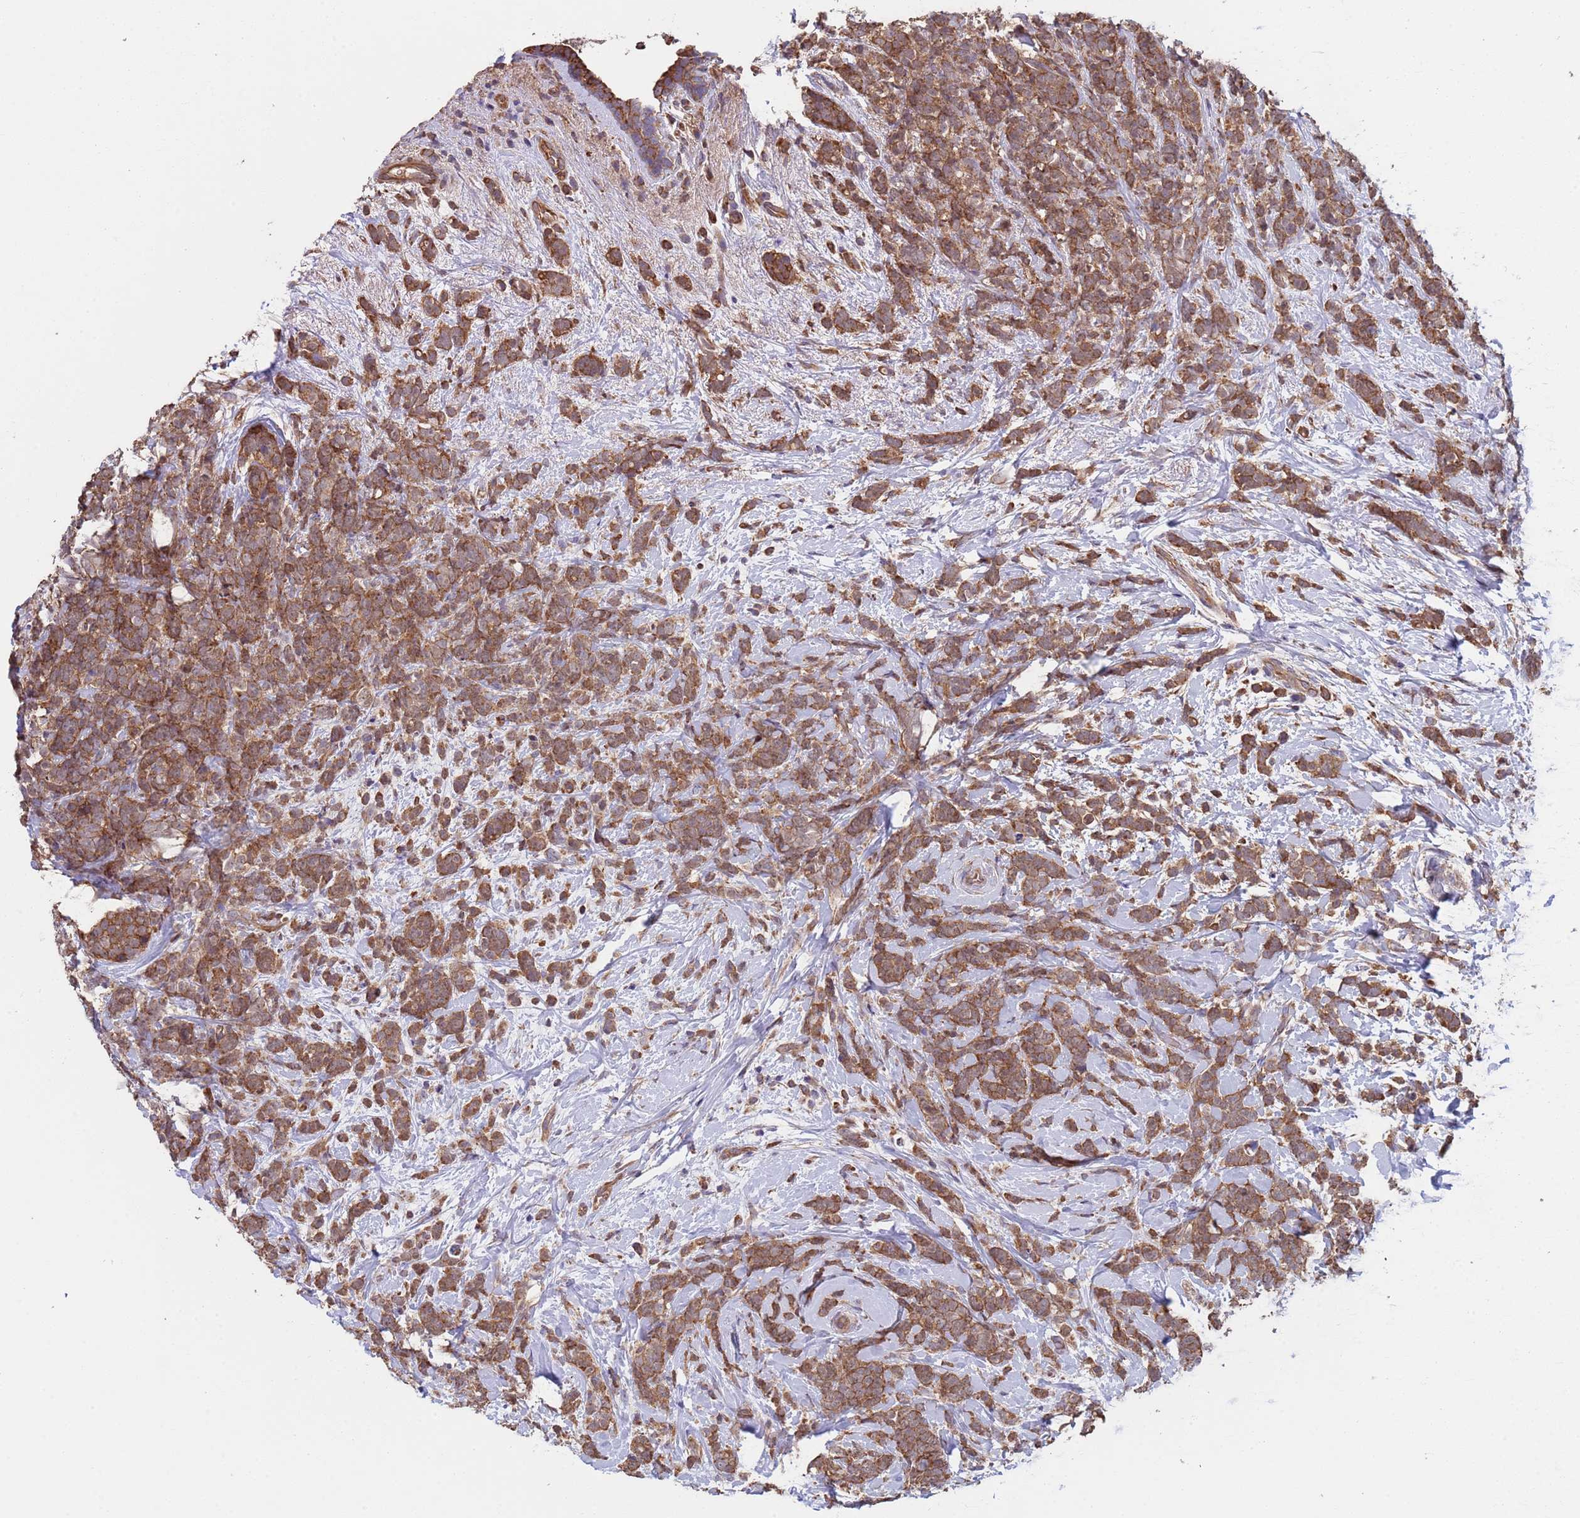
{"staining": {"intensity": "moderate", "quantity": ">75%", "location": "cytoplasmic/membranous"}, "tissue": "breast cancer", "cell_type": "Tumor cells", "image_type": "cancer", "snomed": [{"axis": "morphology", "description": "Lobular carcinoma"}, {"axis": "topography", "description": "Breast"}], "caption": "High-power microscopy captured an immunohistochemistry (IHC) histopathology image of lobular carcinoma (breast), revealing moderate cytoplasmic/membranous staining in approximately >75% of tumor cells.", "gene": "EEF1AKMT1", "patient": {"sex": "female", "age": 58}}